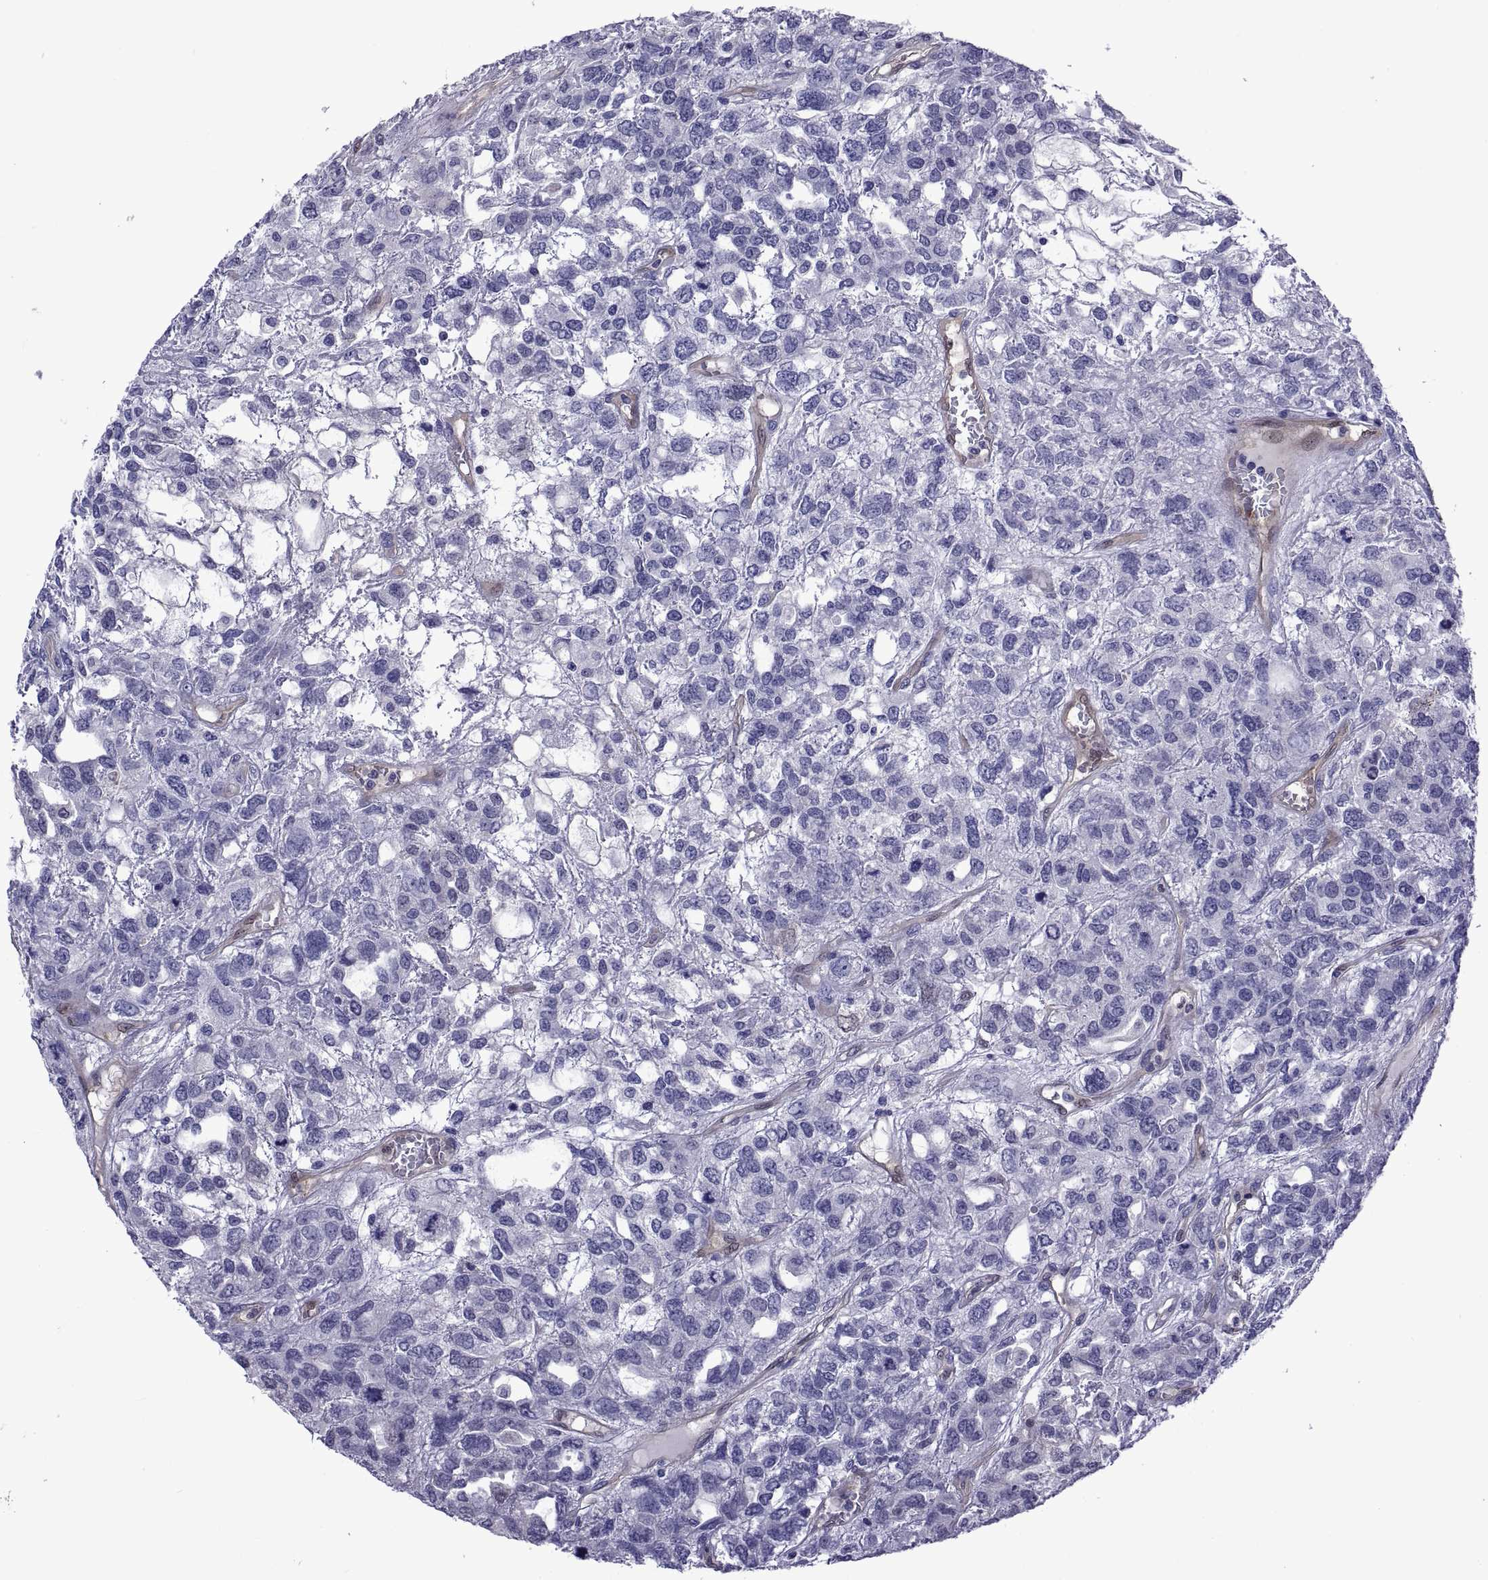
{"staining": {"intensity": "negative", "quantity": "none", "location": "none"}, "tissue": "testis cancer", "cell_type": "Tumor cells", "image_type": "cancer", "snomed": [{"axis": "morphology", "description": "Seminoma, NOS"}, {"axis": "topography", "description": "Testis"}], "caption": "Image shows no significant protein expression in tumor cells of testis cancer.", "gene": "LCN9", "patient": {"sex": "male", "age": 52}}